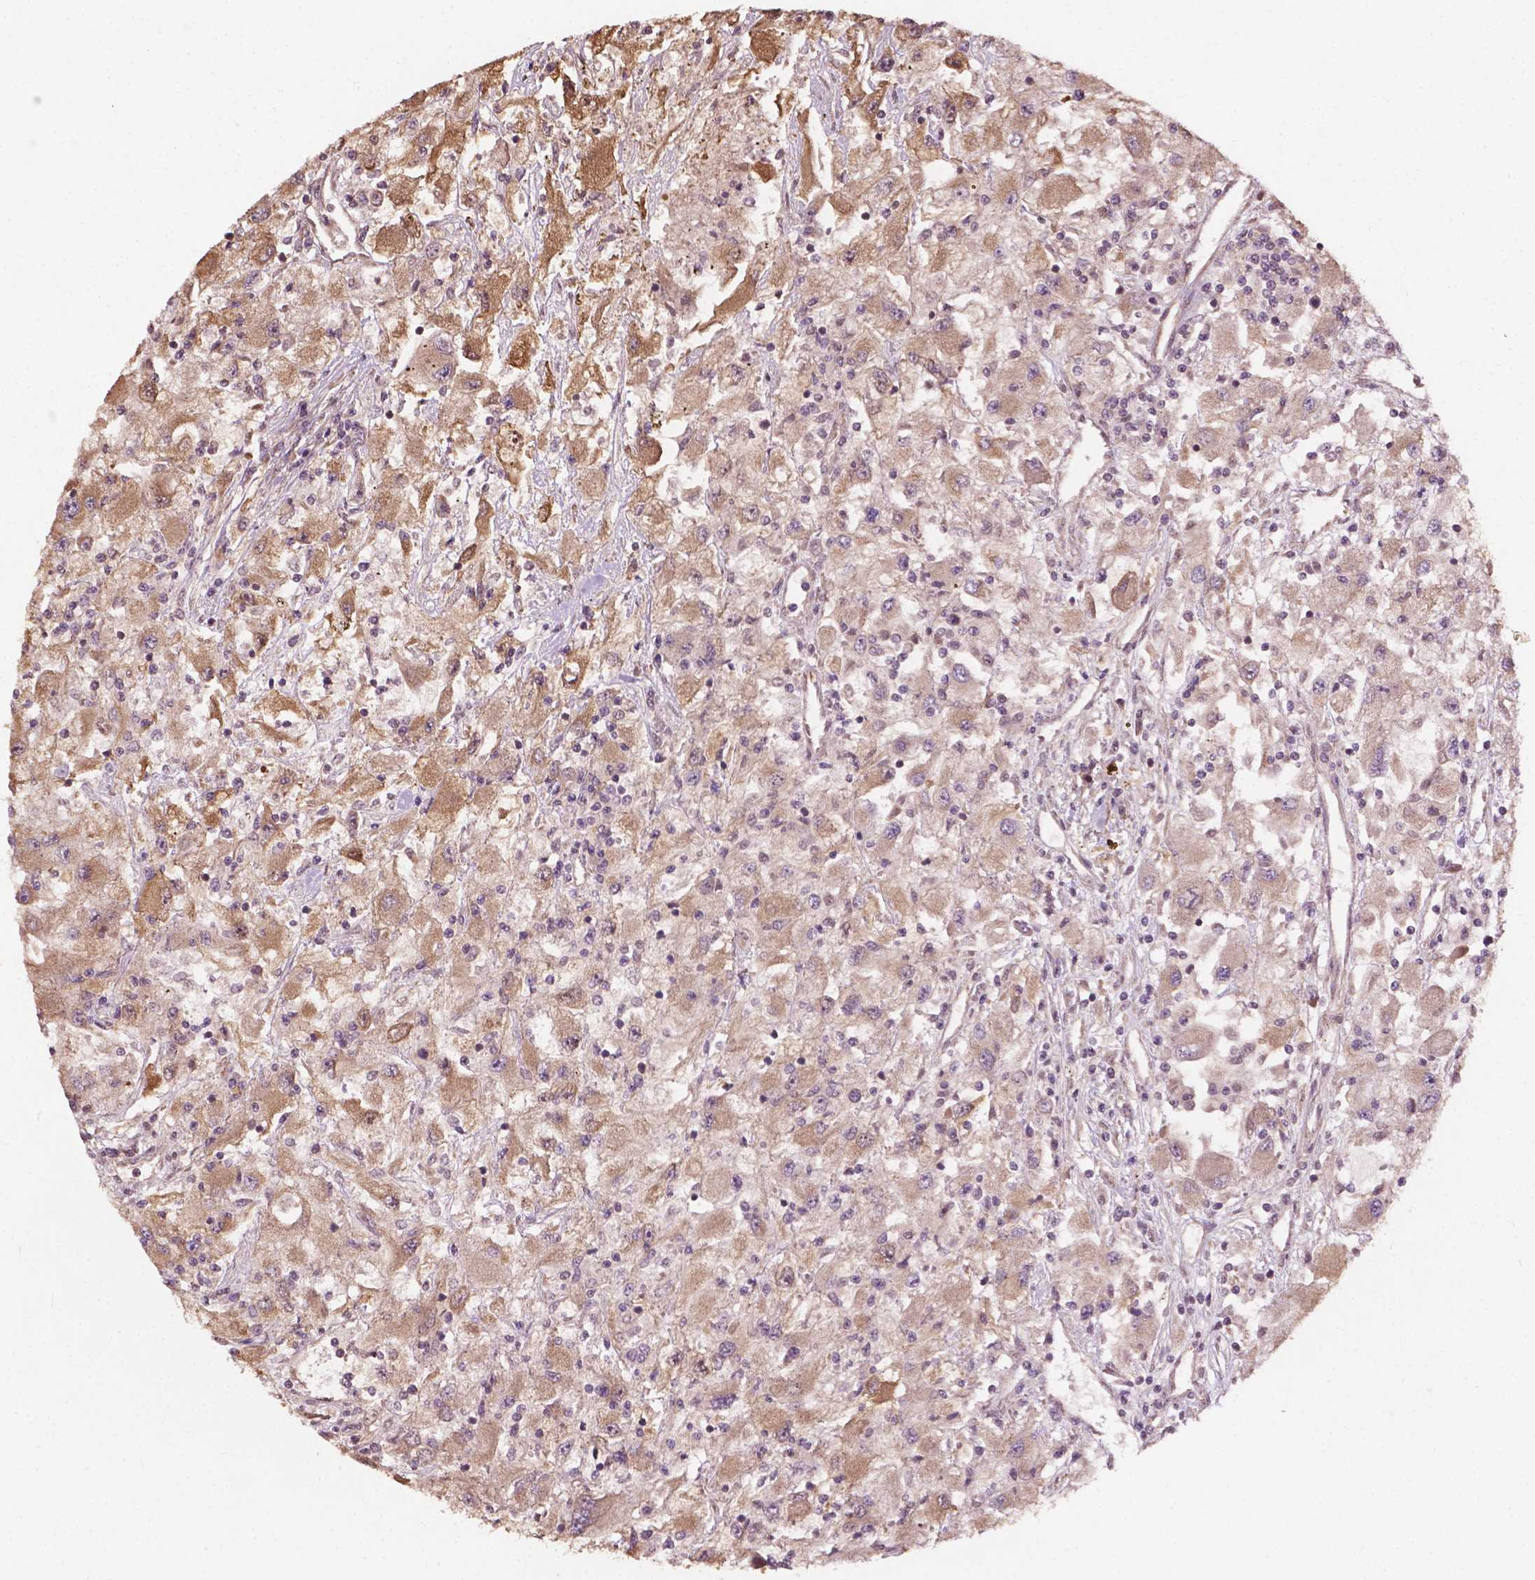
{"staining": {"intensity": "moderate", "quantity": "25%-75%", "location": "cytoplasmic/membranous"}, "tissue": "renal cancer", "cell_type": "Tumor cells", "image_type": "cancer", "snomed": [{"axis": "morphology", "description": "Adenocarcinoma, NOS"}, {"axis": "topography", "description": "Kidney"}], "caption": "Tumor cells demonstrate moderate cytoplasmic/membranous staining in approximately 25%-75% of cells in renal adenocarcinoma. Nuclei are stained in blue.", "gene": "CDC42BPA", "patient": {"sex": "female", "age": 67}}